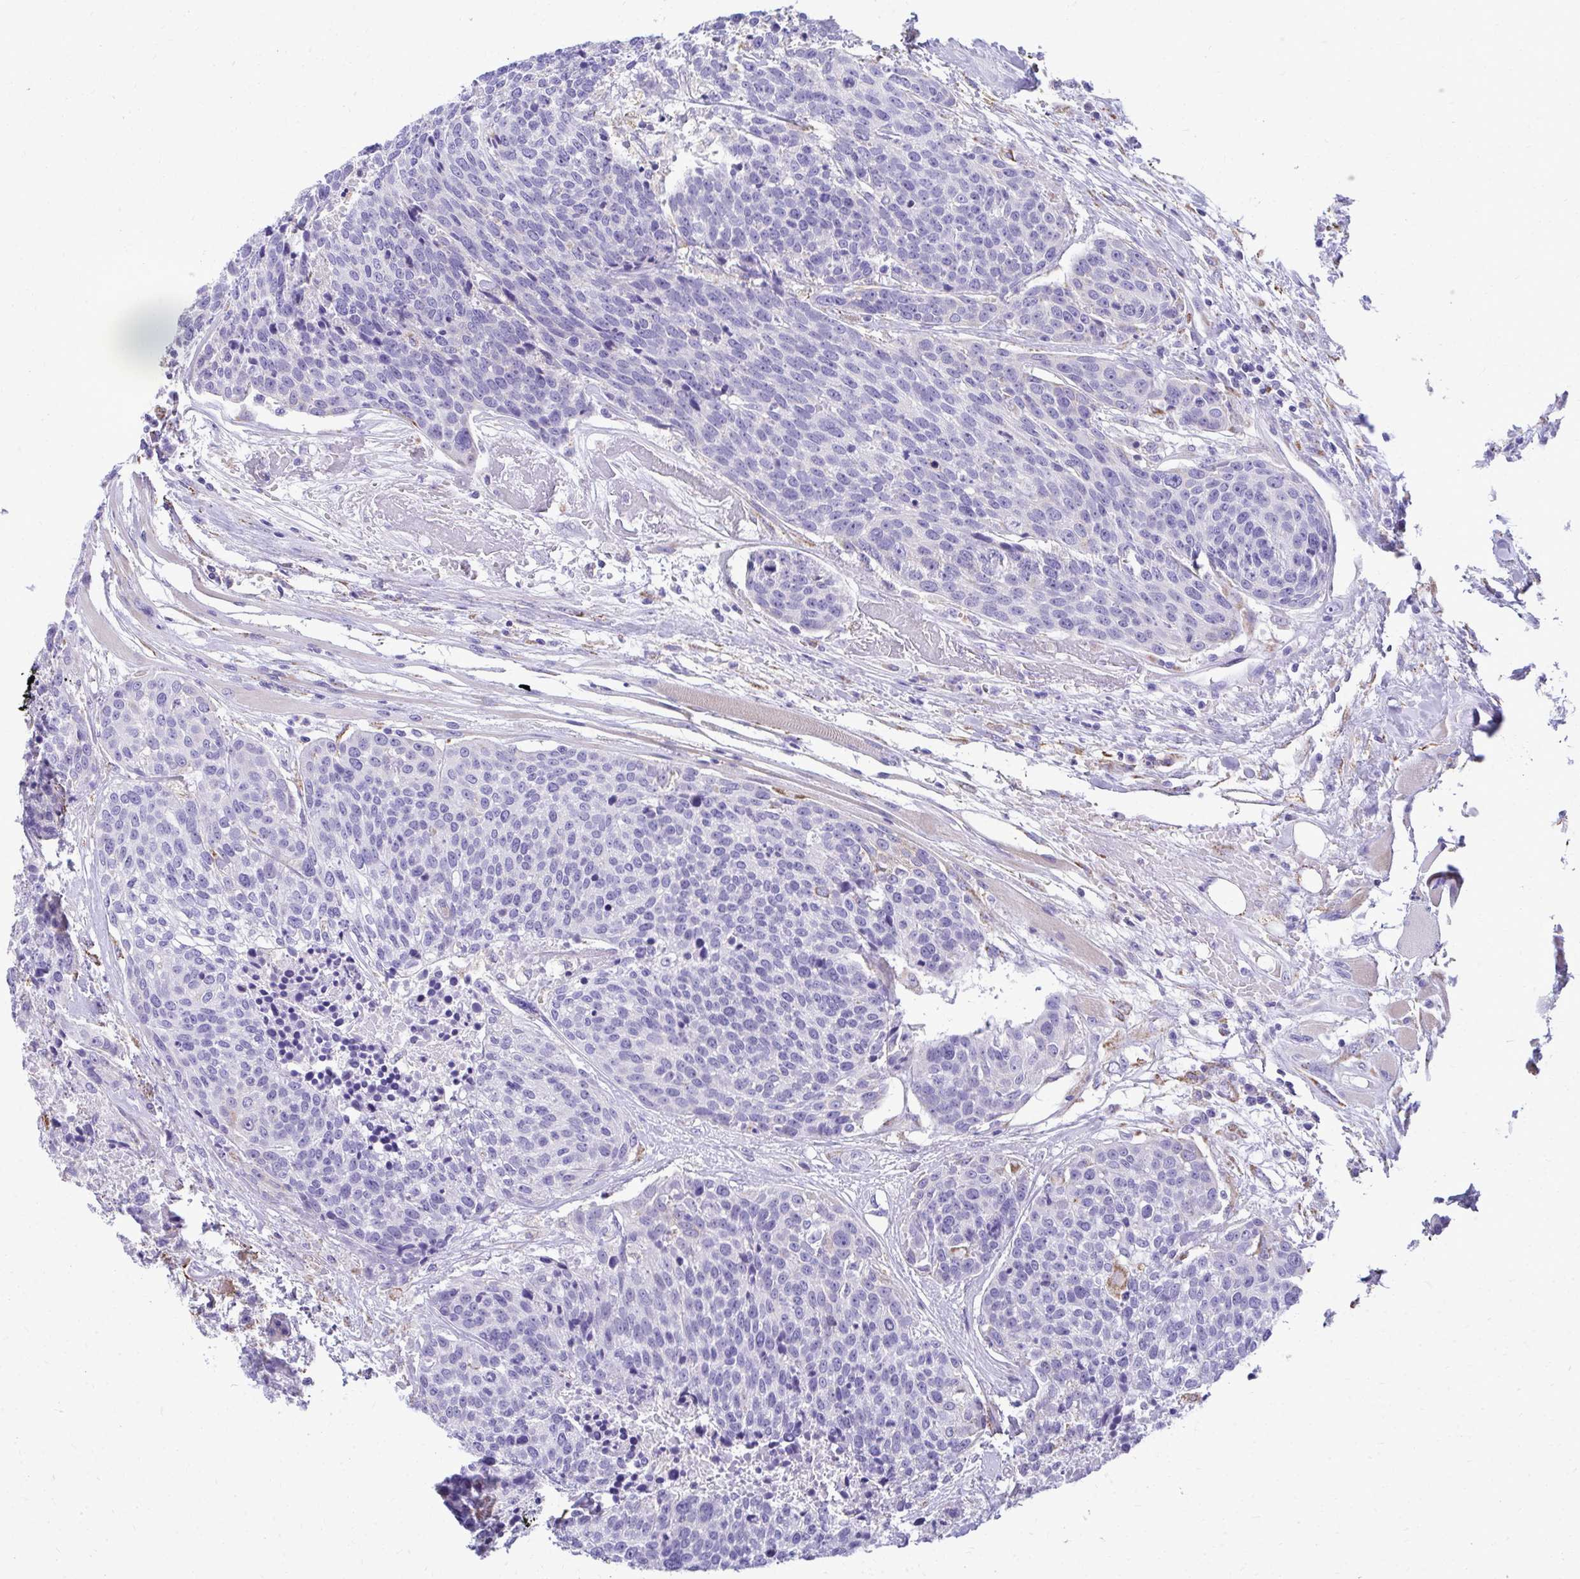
{"staining": {"intensity": "negative", "quantity": "none", "location": "none"}, "tissue": "head and neck cancer", "cell_type": "Tumor cells", "image_type": "cancer", "snomed": [{"axis": "morphology", "description": "Squamous cell carcinoma, NOS"}, {"axis": "topography", "description": "Oral tissue"}, {"axis": "topography", "description": "Head-Neck"}], "caption": "Tumor cells are negative for brown protein staining in head and neck squamous cell carcinoma. (Immunohistochemistry (ihc), brightfield microscopy, high magnification).", "gene": "AIG1", "patient": {"sex": "male", "age": 64}}